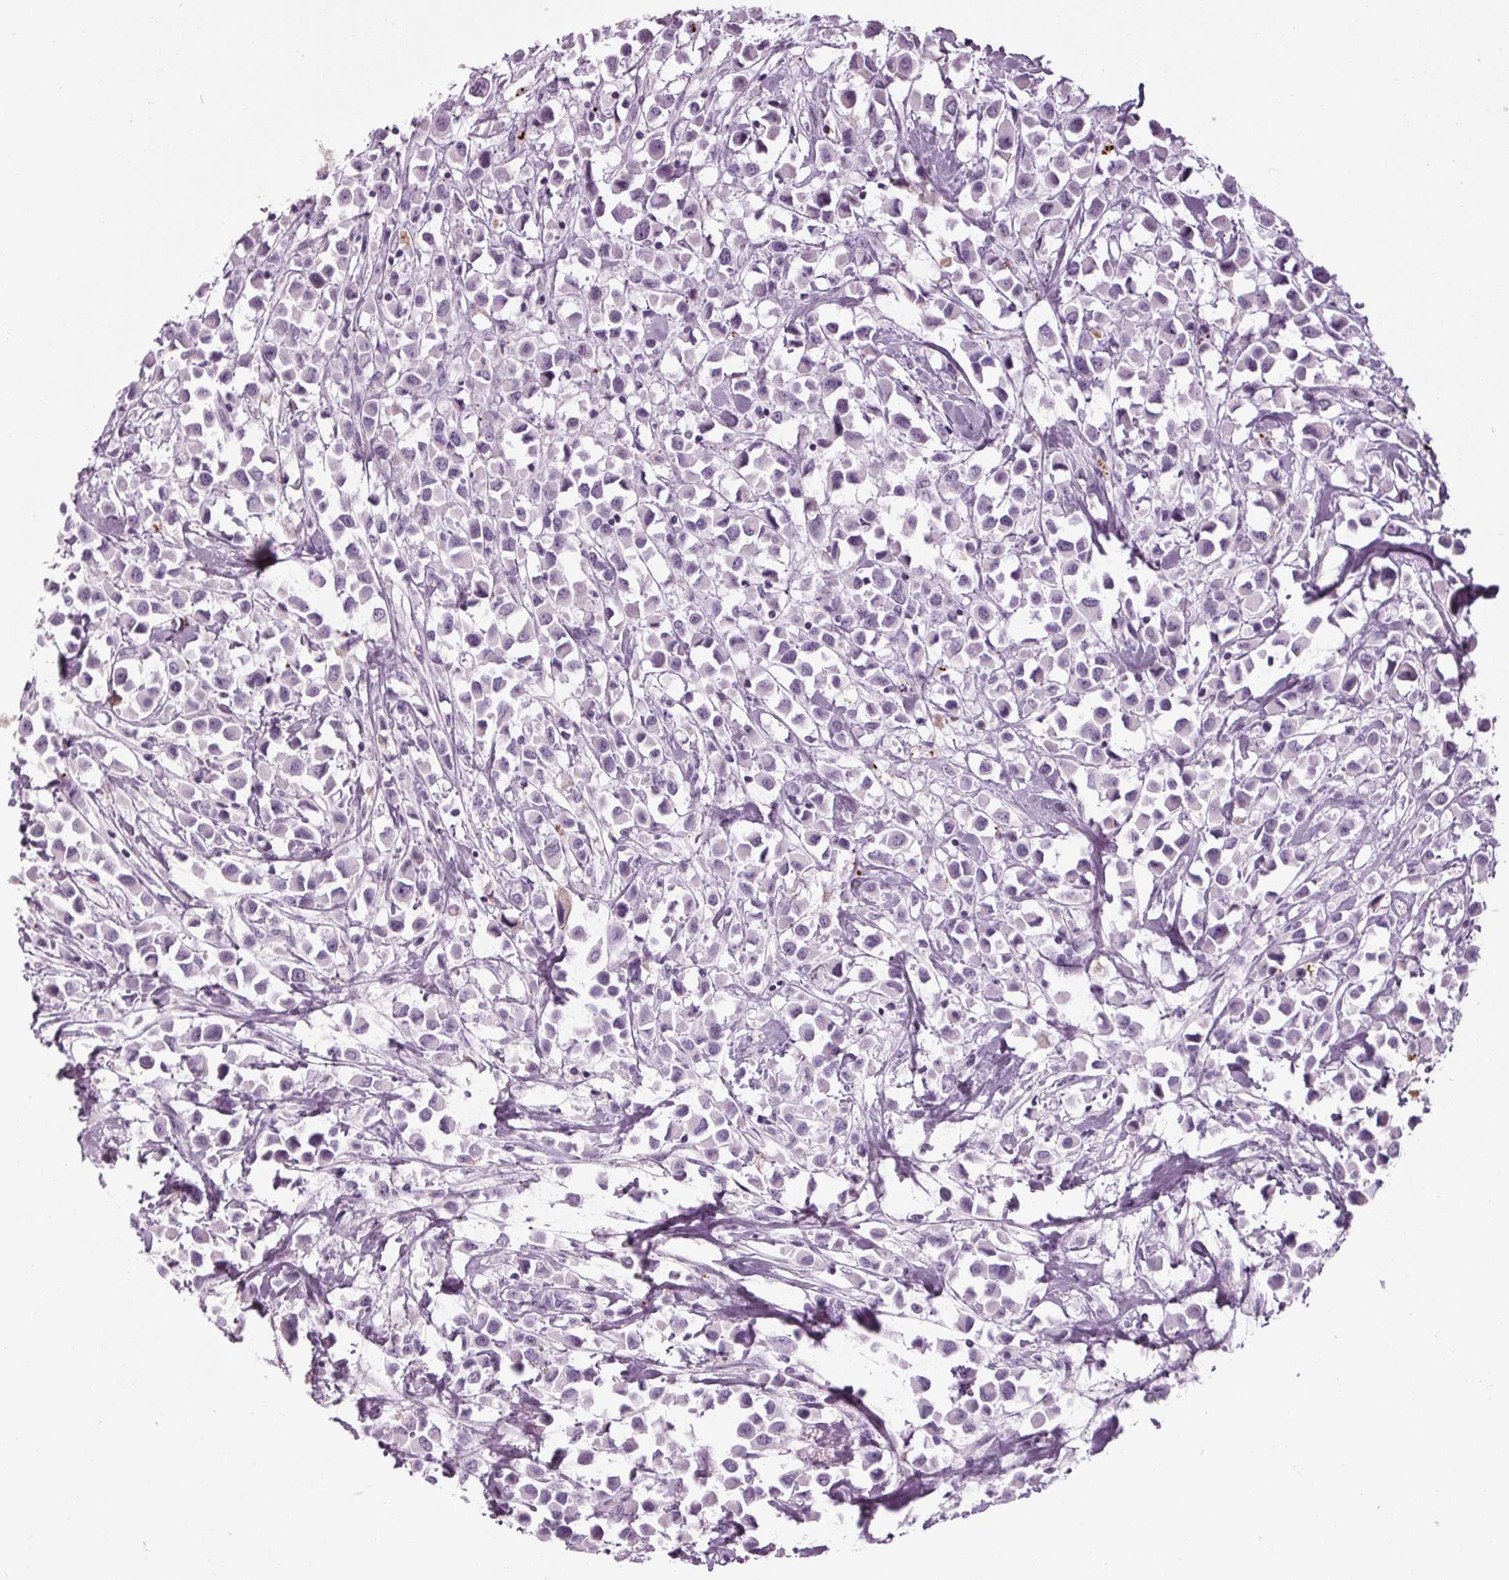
{"staining": {"intensity": "negative", "quantity": "none", "location": "none"}, "tissue": "breast cancer", "cell_type": "Tumor cells", "image_type": "cancer", "snomed": [{"axis": "morphology", "description": "Duct carcinoma"}, {"axis": "topography", "description": "Breast"}], "caption": "DAB (3,3'-diaminobenzidine) immunohistochemical staining of breast invasive ductal carcinoma reveals no significant expression in tumor cells.", "gene": "CYP3A43", "patient": {"sex": "female", "age": 61}}